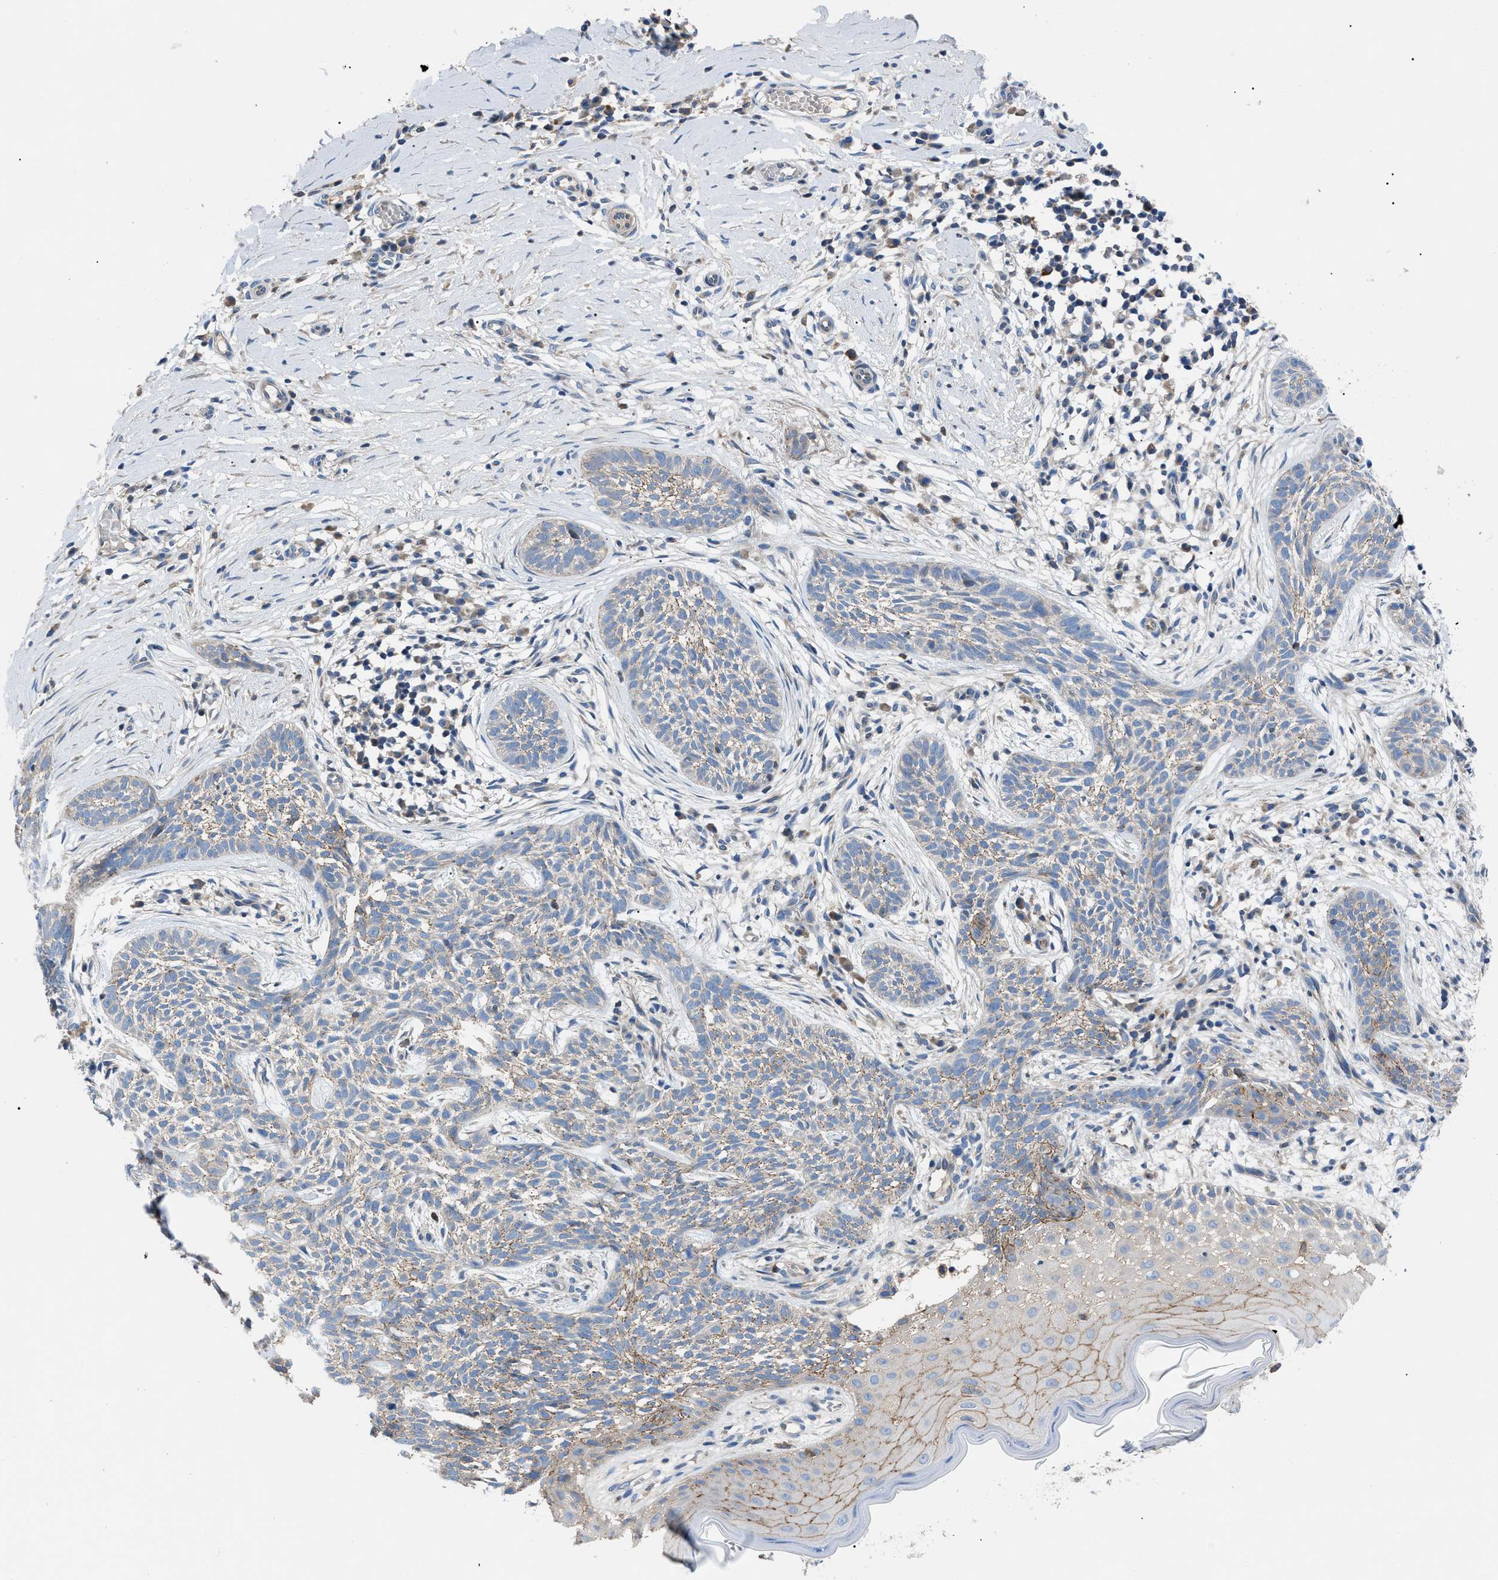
{"staining": {"intensity": "moderate", "quantity": ">75%", "location": "cytoplasmic/membranous"}, "tissue": "skin cancer", "cell_type": "Tumor cells", "image_type": "cancer", "snomed": [{"axis": "morphology", "description": "Basal cell carcinoma"}, {"axis": "topography", "description": "Skin"}], "caption": "Immunohistochemical staining of human basal cell carcinoma (skin) shows moderate cytoplasmic/membranous protein positivity in approximately >75% of tumor cells. (IHC, brightfield microscopy, high magnification).", "gene": "ZDHHC24", "patient": {"sex": "female", "age": 59}}